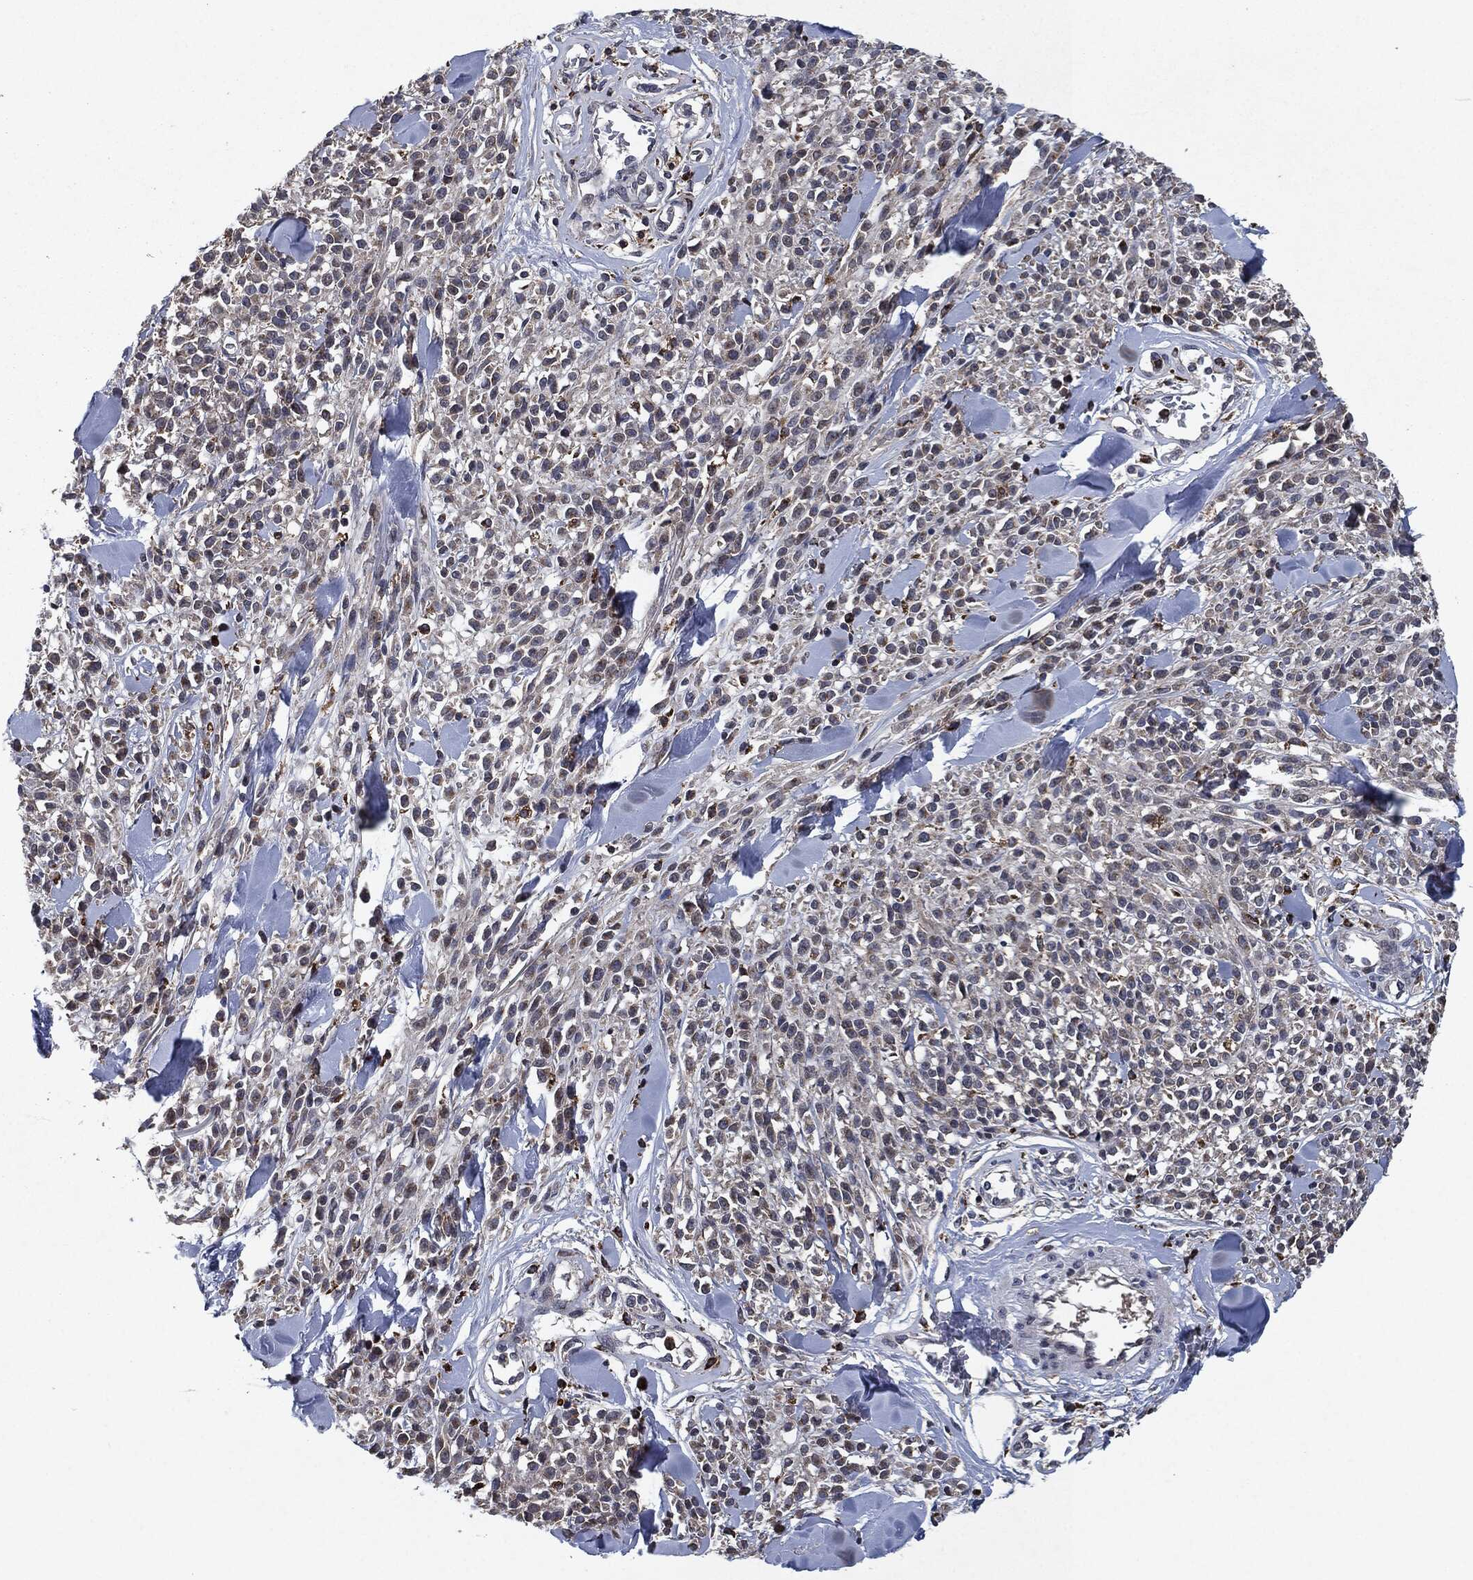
{"staining": {"intensity": "negative", "quantity": "none", "location": "none"}, "tissue": "melanoma", "cell_type": "Tumor cells", "image_type": "cancer", "snomed": [{"axis": "morphology", "description": "Malignant melanoma, NOS"}, {"axis": "topography", "description": "Skin"}, {"axis": "topography", "description": "Skin of trunk"}], "caption": "Tumor cells show no significant protein expression in malignant melanoma.", "gene": "SLC31A2", "patient": {"sex": "male", "age": 74}}